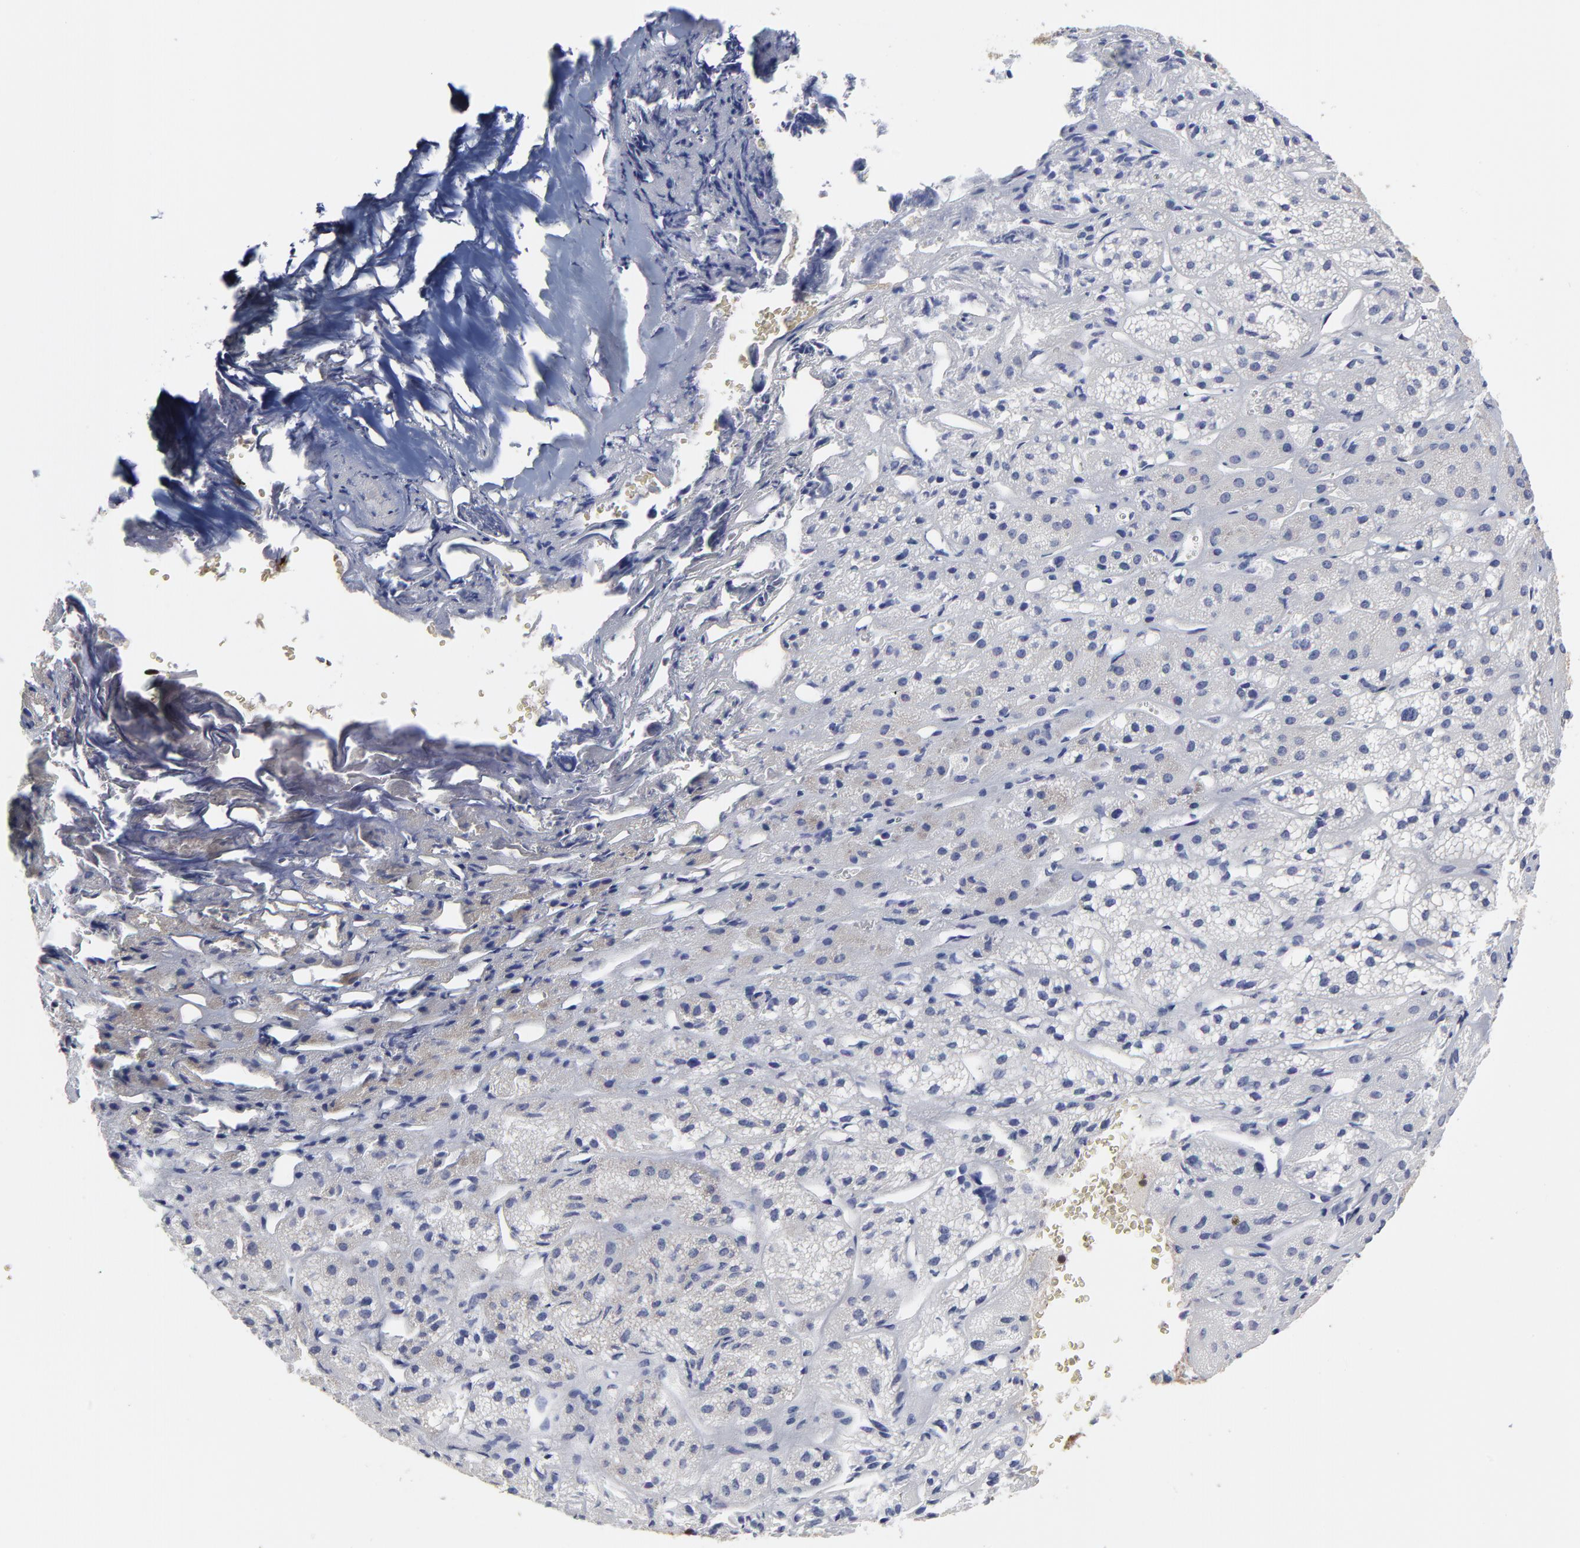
{"staining": {"intensity": "moderate", "quantity": ">75%", "location": "cytoplasmic/membranous"}, "tissue": "adrenal gland", "cell_type": "Glandular cells", "image_type": "normal", "snomed": [{"axis": "morphology", "description": "Normal tissue, NOS"}, {"axis": "topography", "description": "Adrenal gland"}], "caption": "Immunohistochemistry (IHC) (DAB) staining of benign adrenal gland displays moderate cytoplasmic/membranous protein expression in approximately >75% of glandular cells. The staining was performed using DAB (3,3'-diaminobenzidine), with brown indicating positive protein expression. Nuclei are stained blue with hematoxylin.", "gene": "CCT2", "patient": {"sex": "female", "age": 71}}